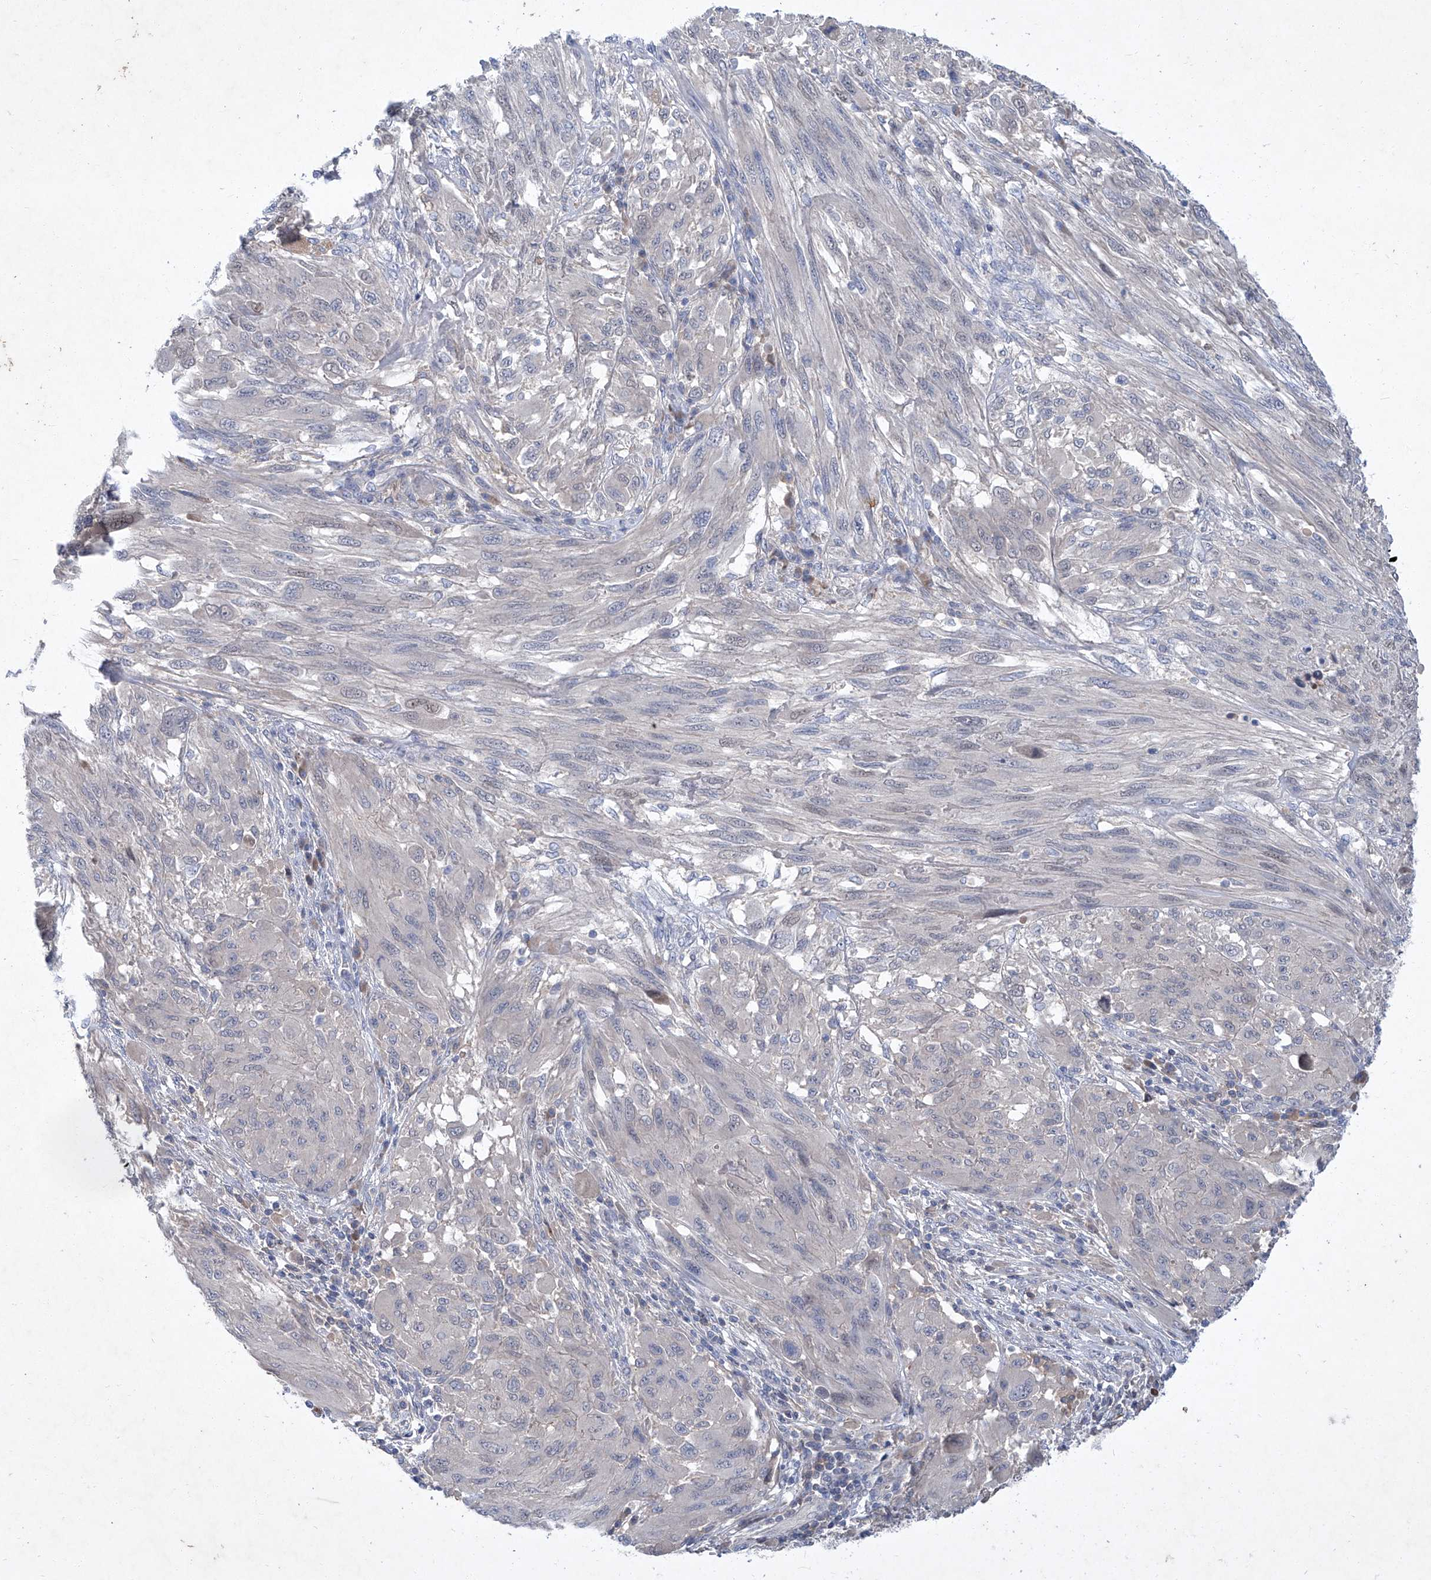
{"staining": {"intensity": "negative", "quantity": "none", "location": "none"}, "tissue": "melanoma", "cell_type": "Tumor cells", "image_type": "cancer", "snomed": [{"axis": "morphology", "description": "Malignant melanoma, NOS"}, {"axis": "topography", "description": "Skin"}], "caption": "High power microscopy image of an IHC histopathology image of melanoma, revealing no significant positivity in tumor cells. (DAB immunohistochemistry (IHC) with hematoxylin counter stain).", "gene": "SBK2", "patient": {"sex": "female", "age": 91}}